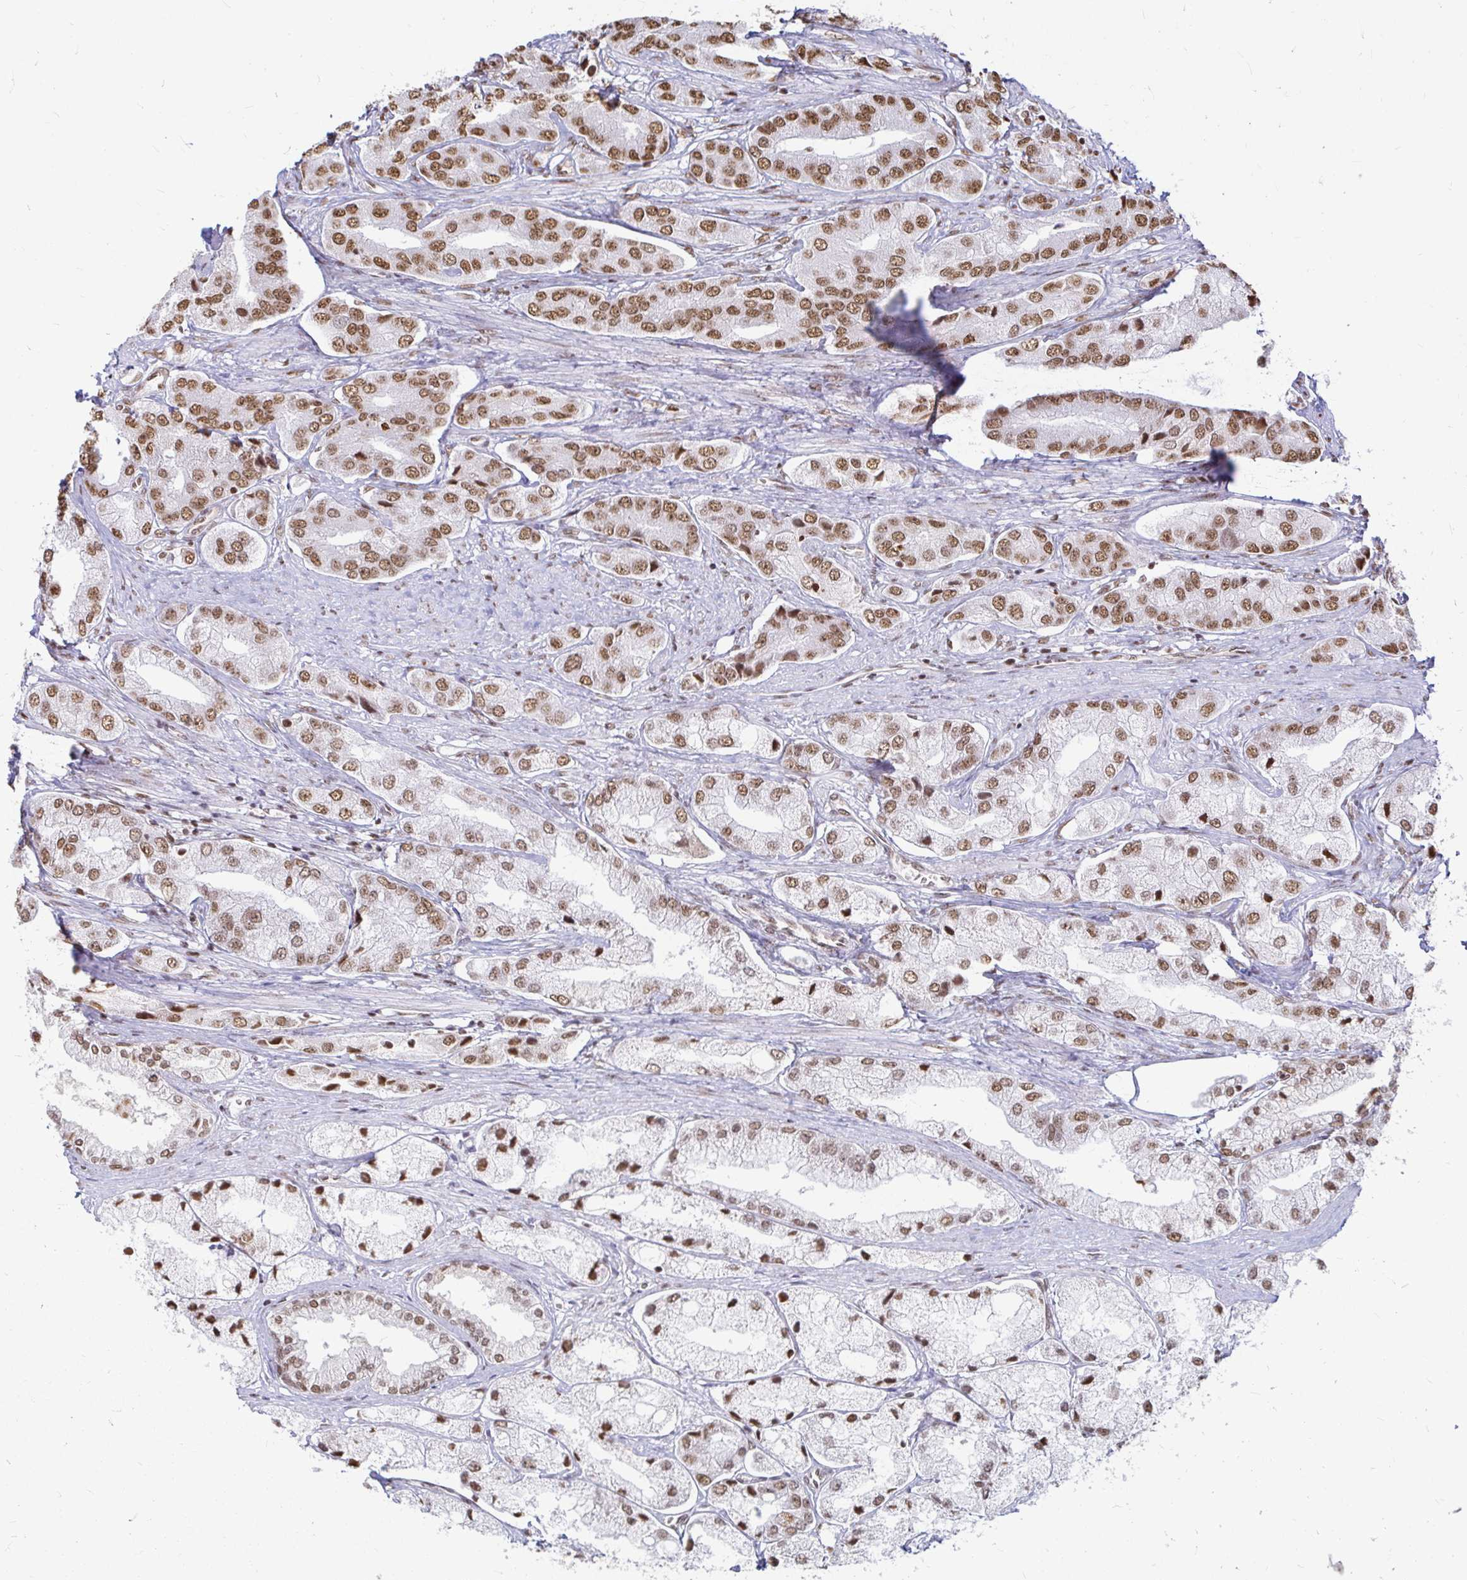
{"staining": {"intensity": "moderate", "quantity": ">75%", "location": "nuclear"}, "tissue": "prostate cancer", "cell_type": "Tumor cells", "image_type": "cancer", "snomed": [{"axis": "morphology", "description": "Adenocarcinoma, Low grade"}, {"axis": "topography", "description": "Prostate"}], "caption": "Protein expression analysis of prostate cancer reveals moderate nuclear staining in about >75% of tumor cells.", "gene": "HNRNPU", "patient": {"sex": "male", "age": 69}}